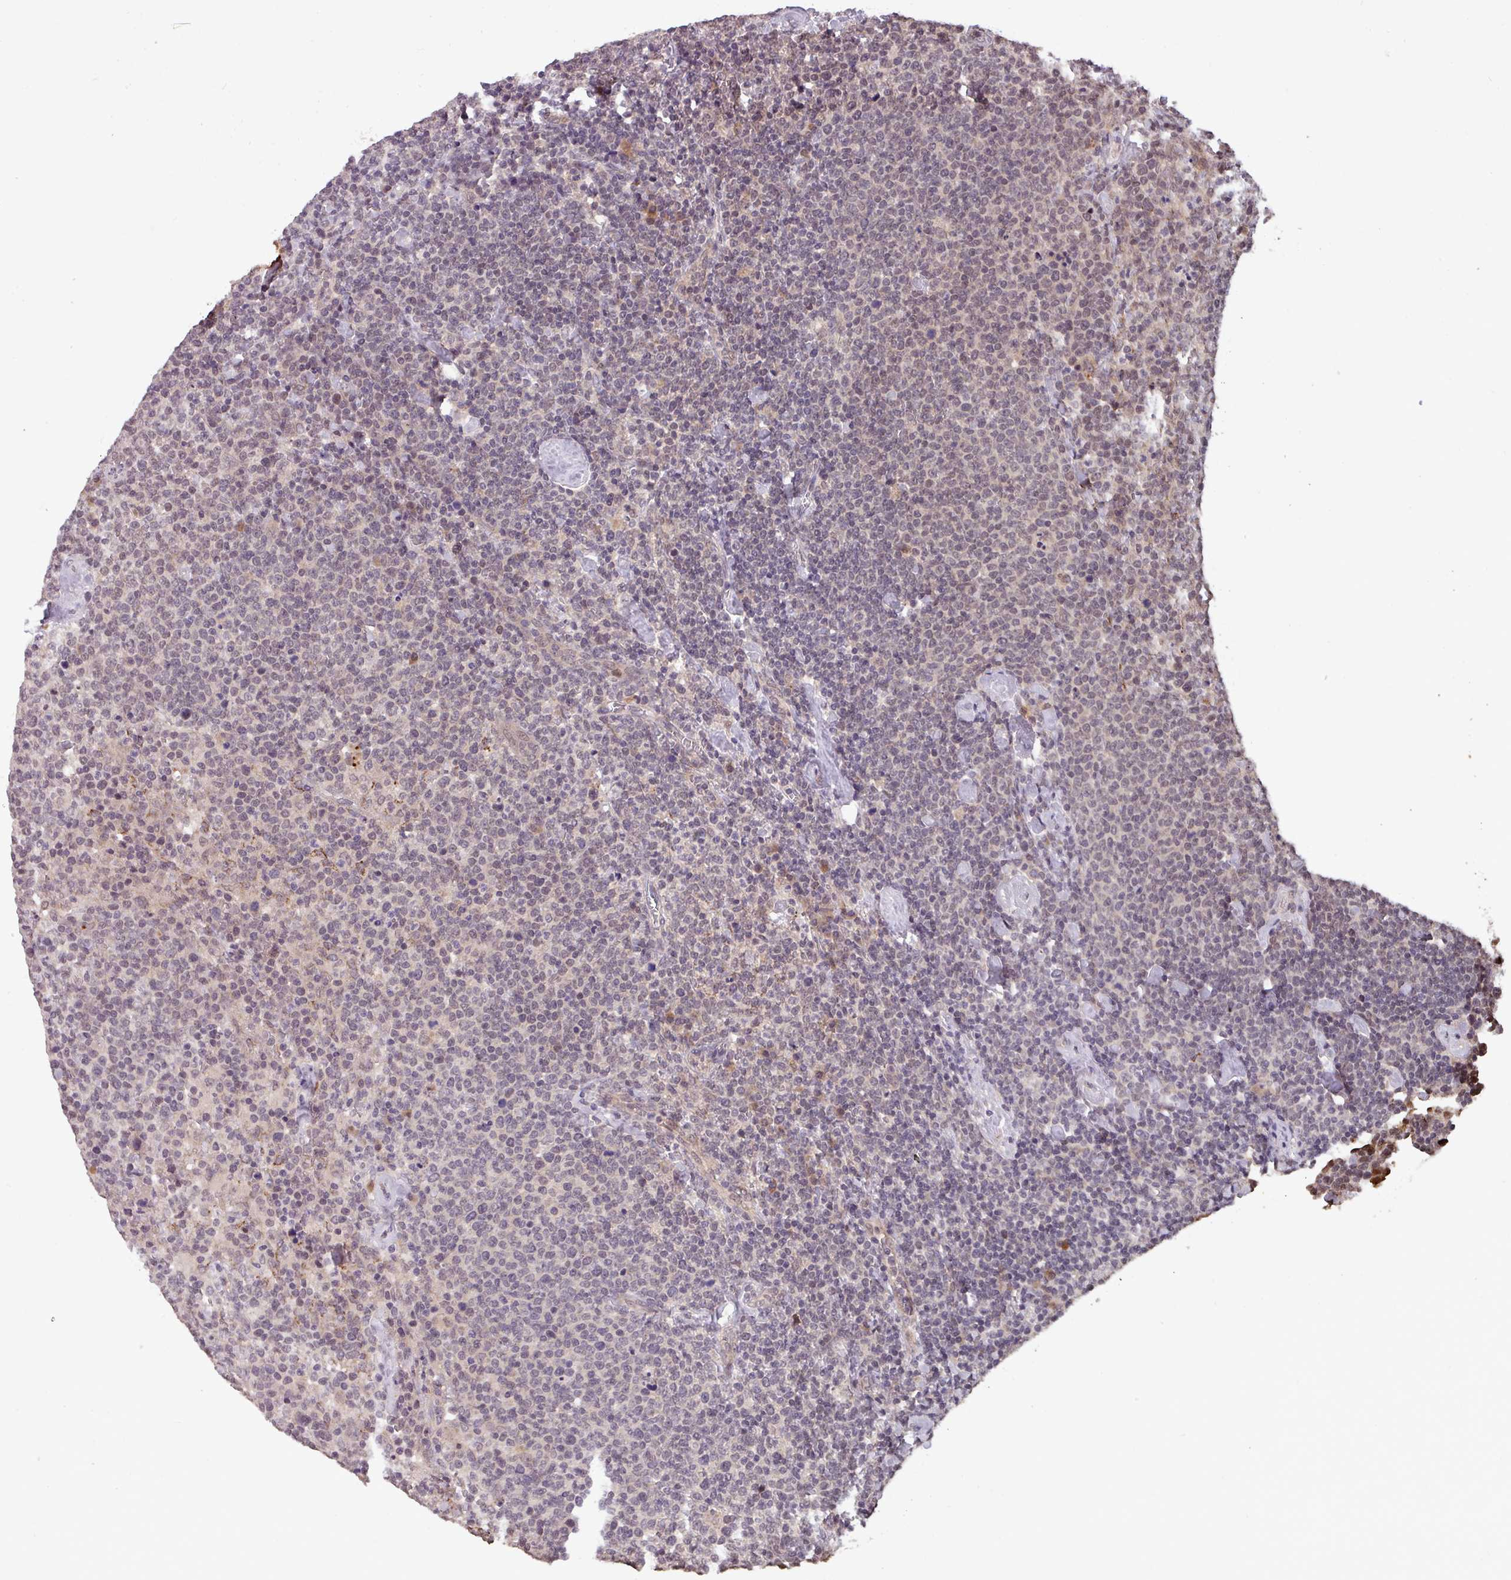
{"staining": {"intensity": "weak", "quantity": "<25%", "location": "nuclear"}, "tissue": "lymphoma", "cell_type": "Tumor cells", "image_type": "cancer", "snomed": [{"axis": "morphology", "description": "Malignant lymphoma, non-Hodgkin's type, High grade"}, {"axis": "topography", "description": "Lymph node"}], "caption": "Immunohistochemistry (IHC) of lymphoma reveals no staining in tumor cells. (DAB immunohistochemistry (IHC), high magnification).", "gene": "NOB1", "patient": {"sex": "male", "age": 61}}